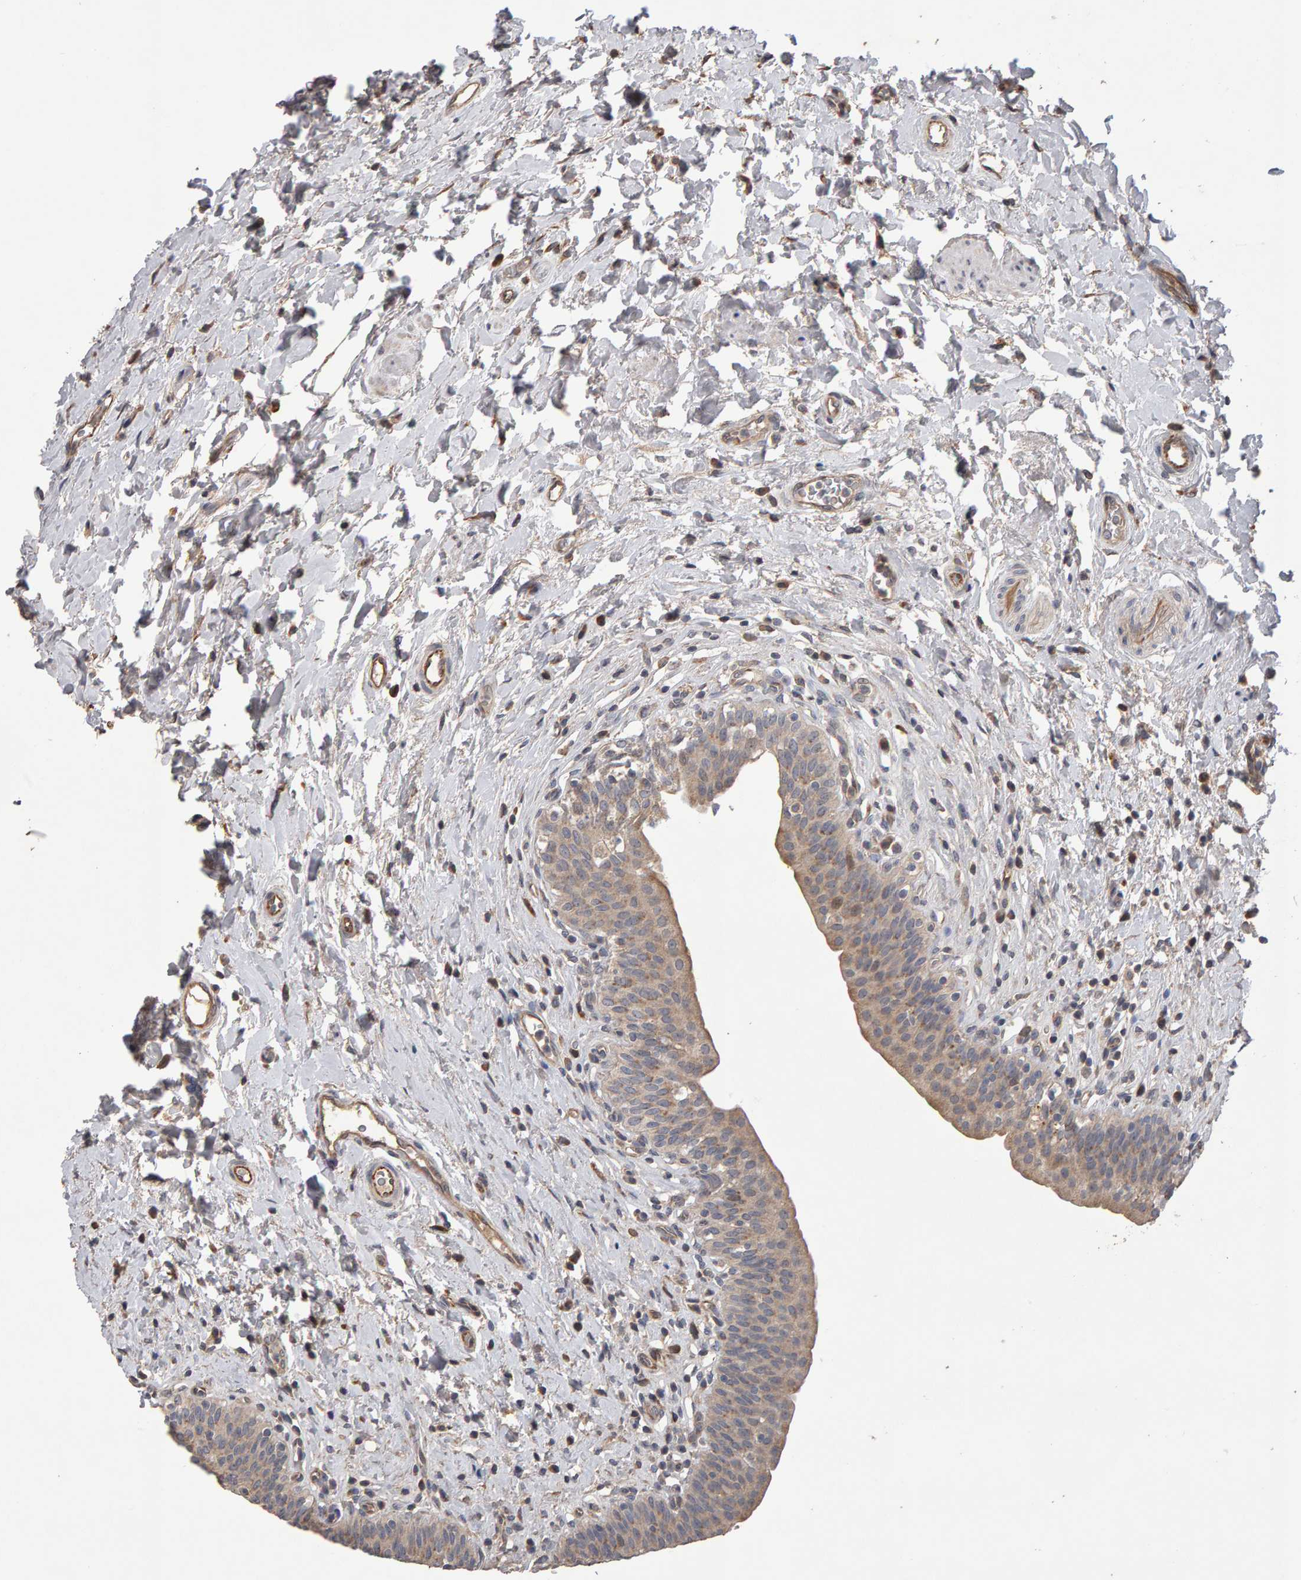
{"staining": {"intensity": "weak", "quantity": "25%-75%", "location": "cytoplasmic/membranous"}, "tissue": "urinary bladder", "cell_type": "Urothelial cells", "image_type": "normal", "snomed": [{"axis": "morphology", "description": "Normal tissue, NOS"}, {"axis": "topography", "description": "Urinary bladder"}], "caption": "A micrograph of human urinary bladder stained for a protein shows weak cytoplasmic/membranous brown staining in urothelial cells. Ihc stains the protein of interest in brown and the nuclei are stained blue.", "gene": "COASY", "patient": {"sex": "male", "age": 83}}